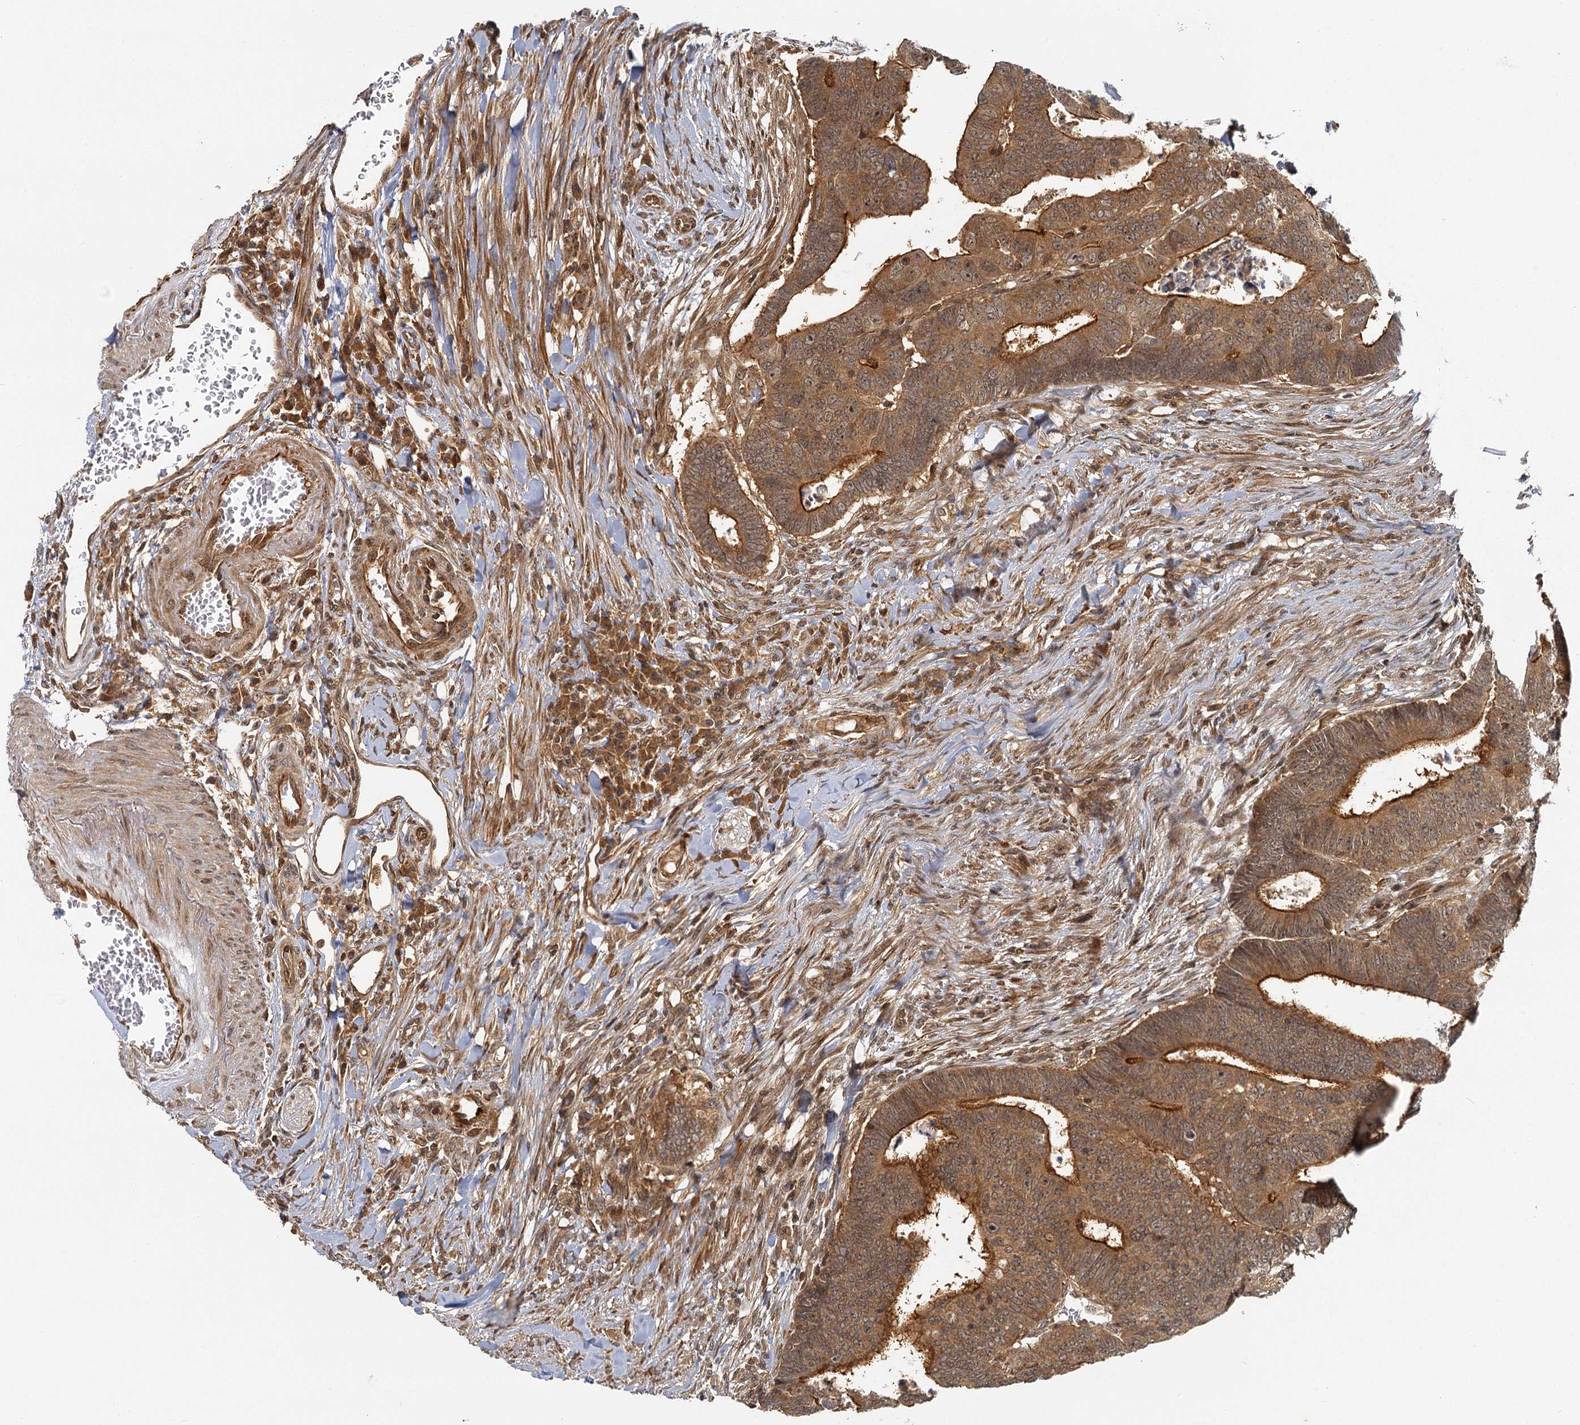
{"staining": {"intensity": "moderate", "quantity": ">75%", "location": "cytoplasmic/membranous,nuclear"}, "tissue": "colorectal cancer", "cell_type": "Tumor cells", "image_type": "cancer", "snomed": [{"axis": "morphology", "description": "Normal tissue, NOS"}, {"axis": "morphology", "description": "Adenocarcinoma, NOS"}, {"axis": "topography", "description": "Rectum"}], "caption": "Human colorectal cancer stained for a protein (brown) demonstrates moderate cytoplasmic/membranous and nuclear positive positivity in approximately >75% of tumor cells.", "gene": "ZNF549", "patient": {"sex": "female", "age": 65}}